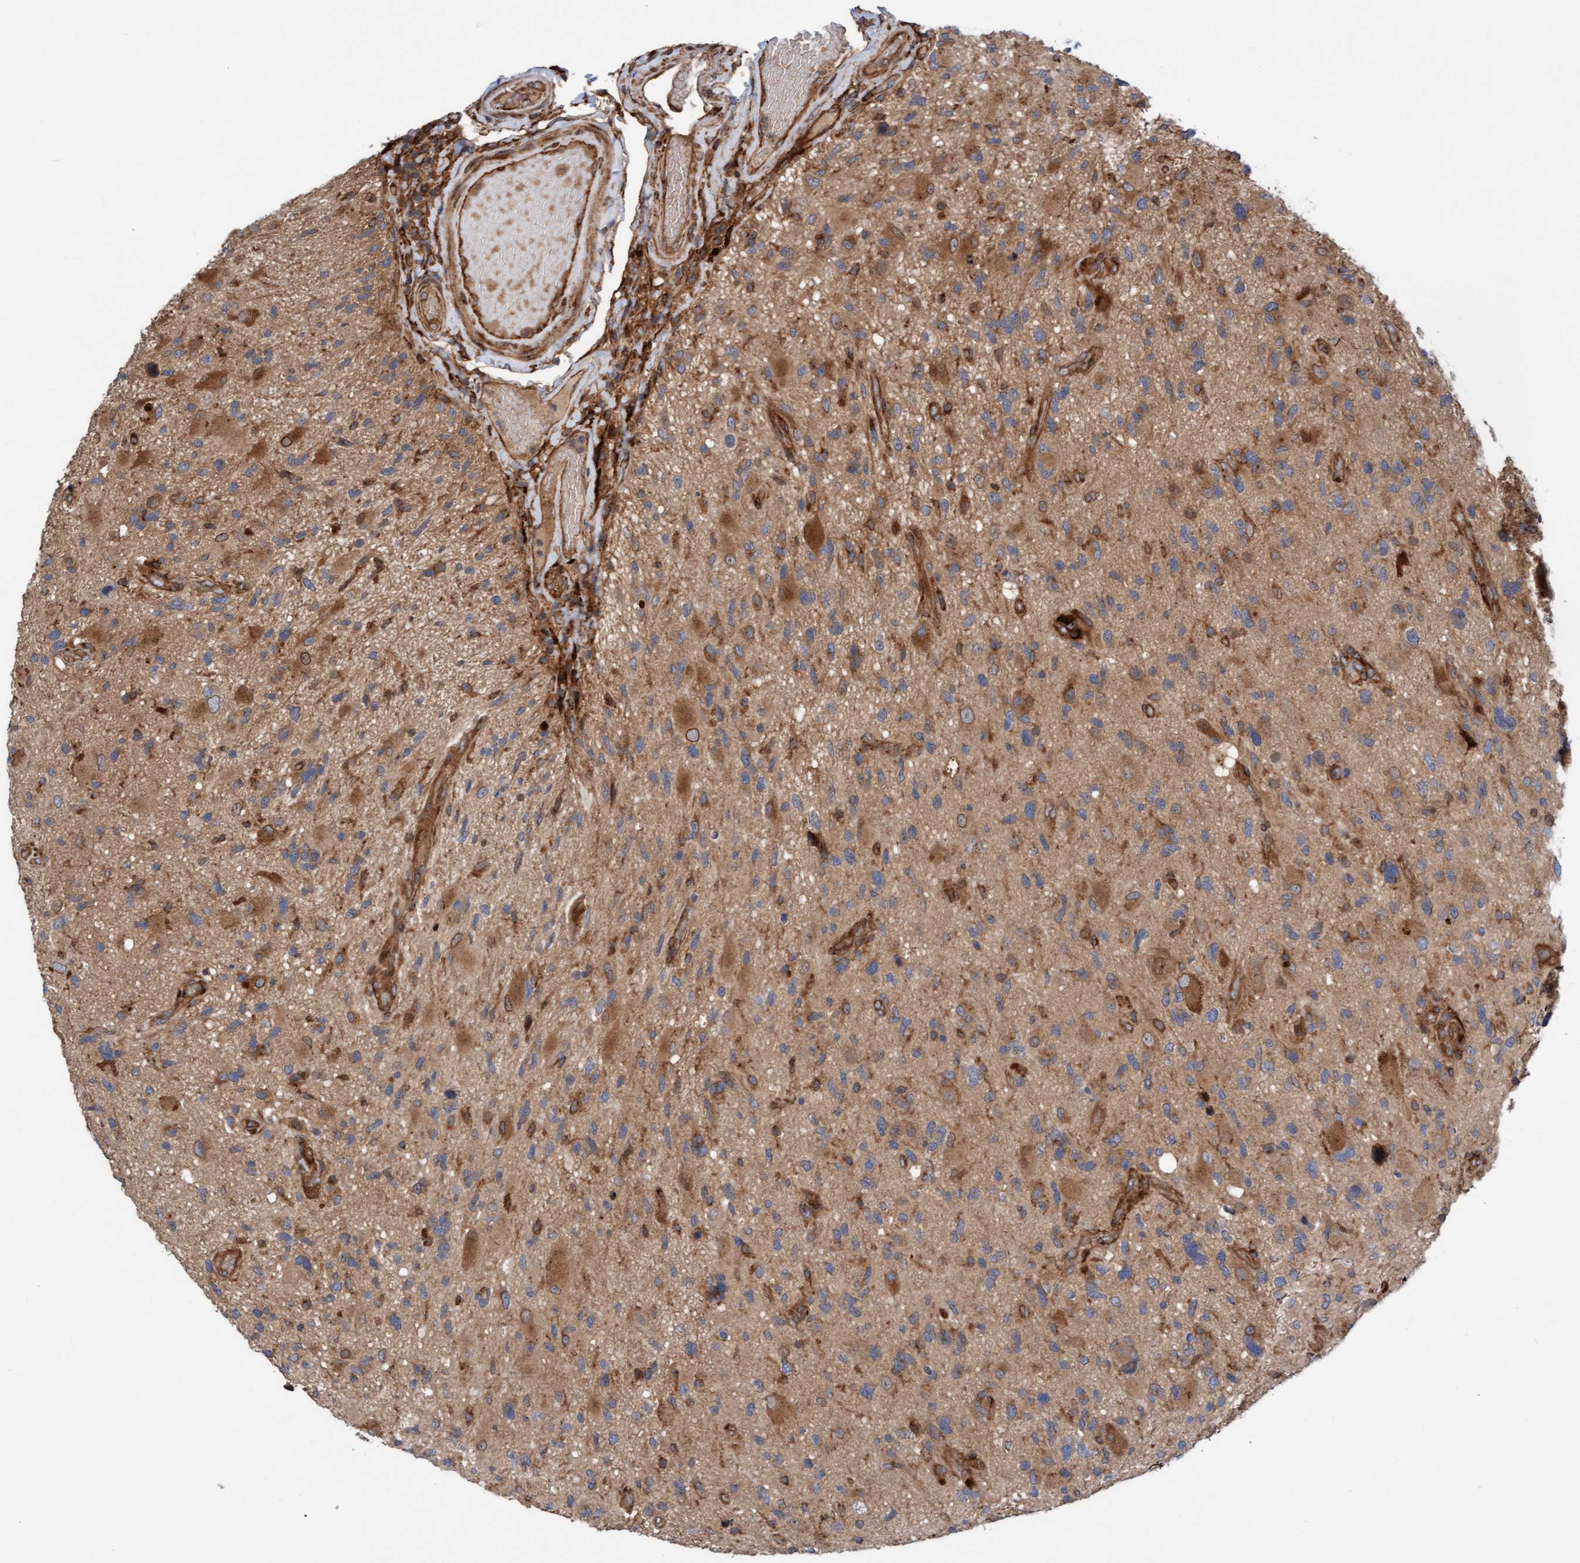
{"staining": {"intensity": "moderate", "quantity": ">75%", "location": "cytoplasmic/membranous"}, "tissue": "glioma", "cell_type": "Tumor cells", "image_type": "cancer", "snomed": [{"axis": "morphology", "description": "Glioma, malignant, High grade"}, {"axis": "topography", "description": "Brain"}], "caption": "An image of human malignant glioma (high-grade) stained for a protein displays moderate cytoplasmic/membranous brown staining in tumor cells.", "gene": "KIAA0753", "patient": {"sex": "male", "age": 33}}